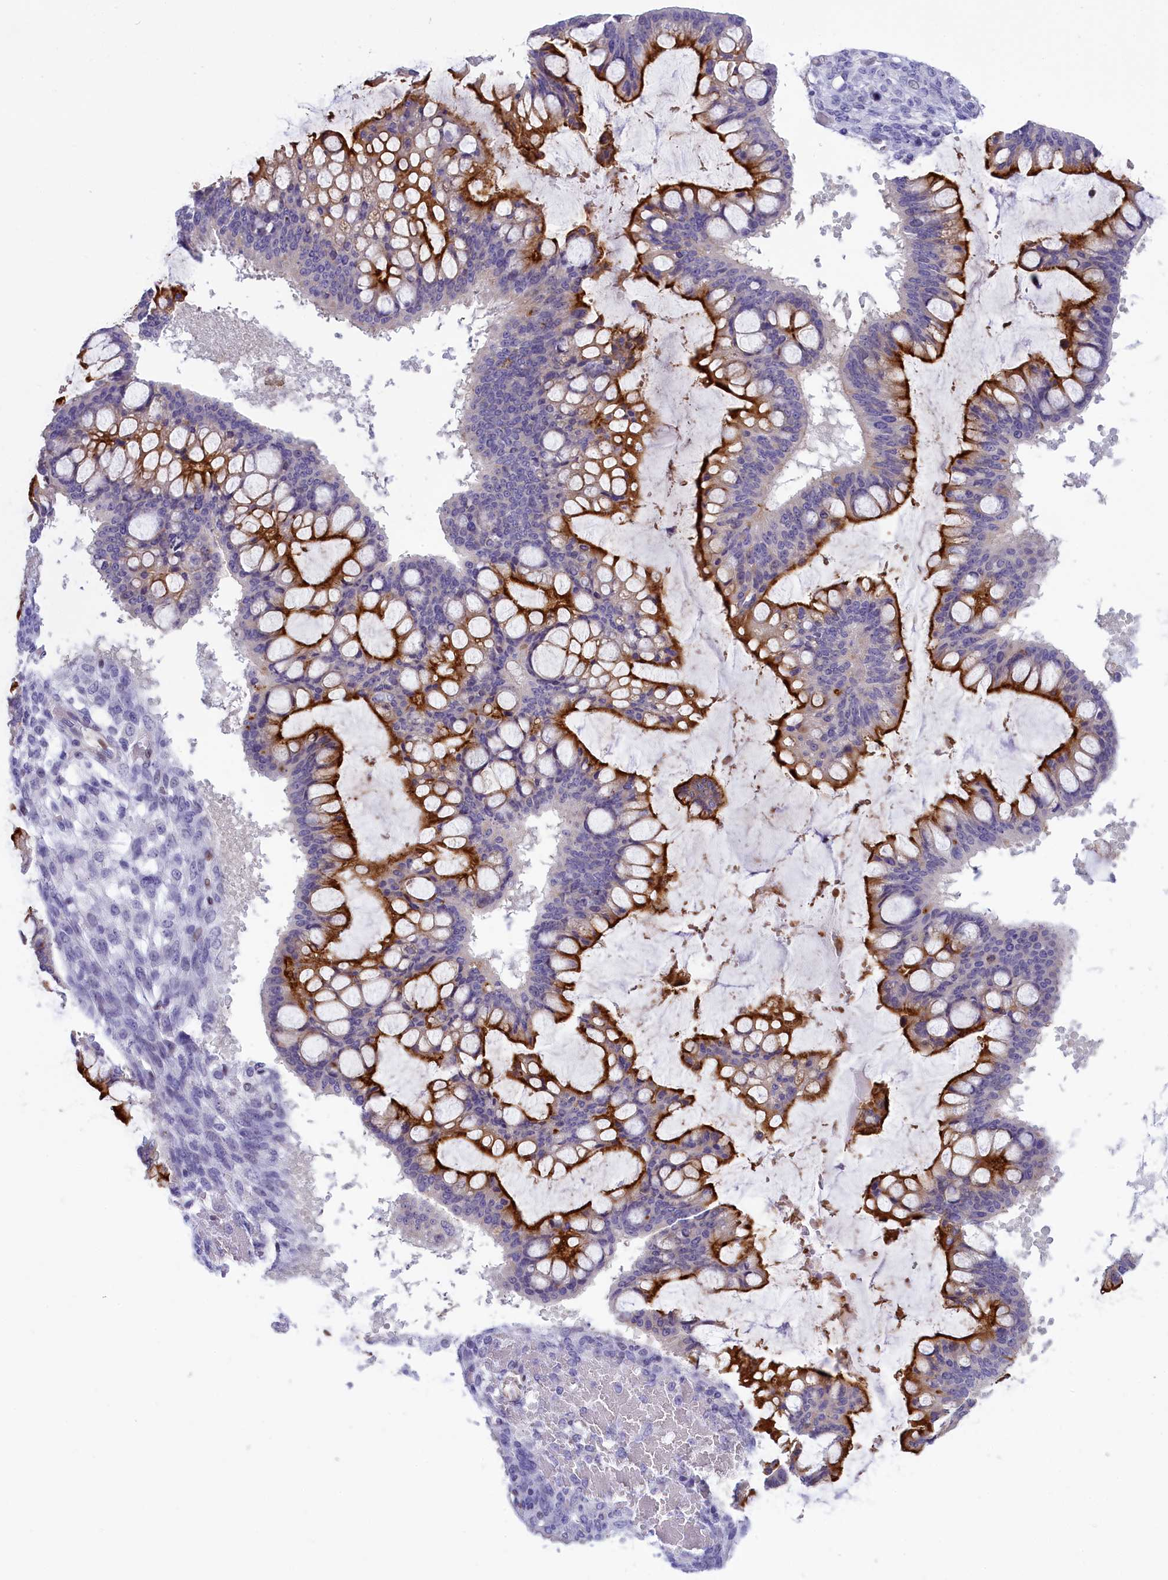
{"staining": {"intensity": "strong", "quantity": "25%-75%", "location": "cytoplasmic/membranous"}, "tissue": "ovarian cancer", "cell_type": "Tumor cells", "image_type": "cancer", "snomed": [{"axis": "morphology", "description": "Cystadenocarcinoma, mucinous, NOS"}, {"axis": "topography", "description": "Ovary"}], "caption": "Protein expression by immunohistochemistry (IHC) demonstrates strong cytoplasmic/membranous positivity in about 25%-75% of tumor cells in ovarian mucinous cystadenocarcinoma.", "gene": "SPIRE2", "patient": {"sex": "female", "age": 73}}